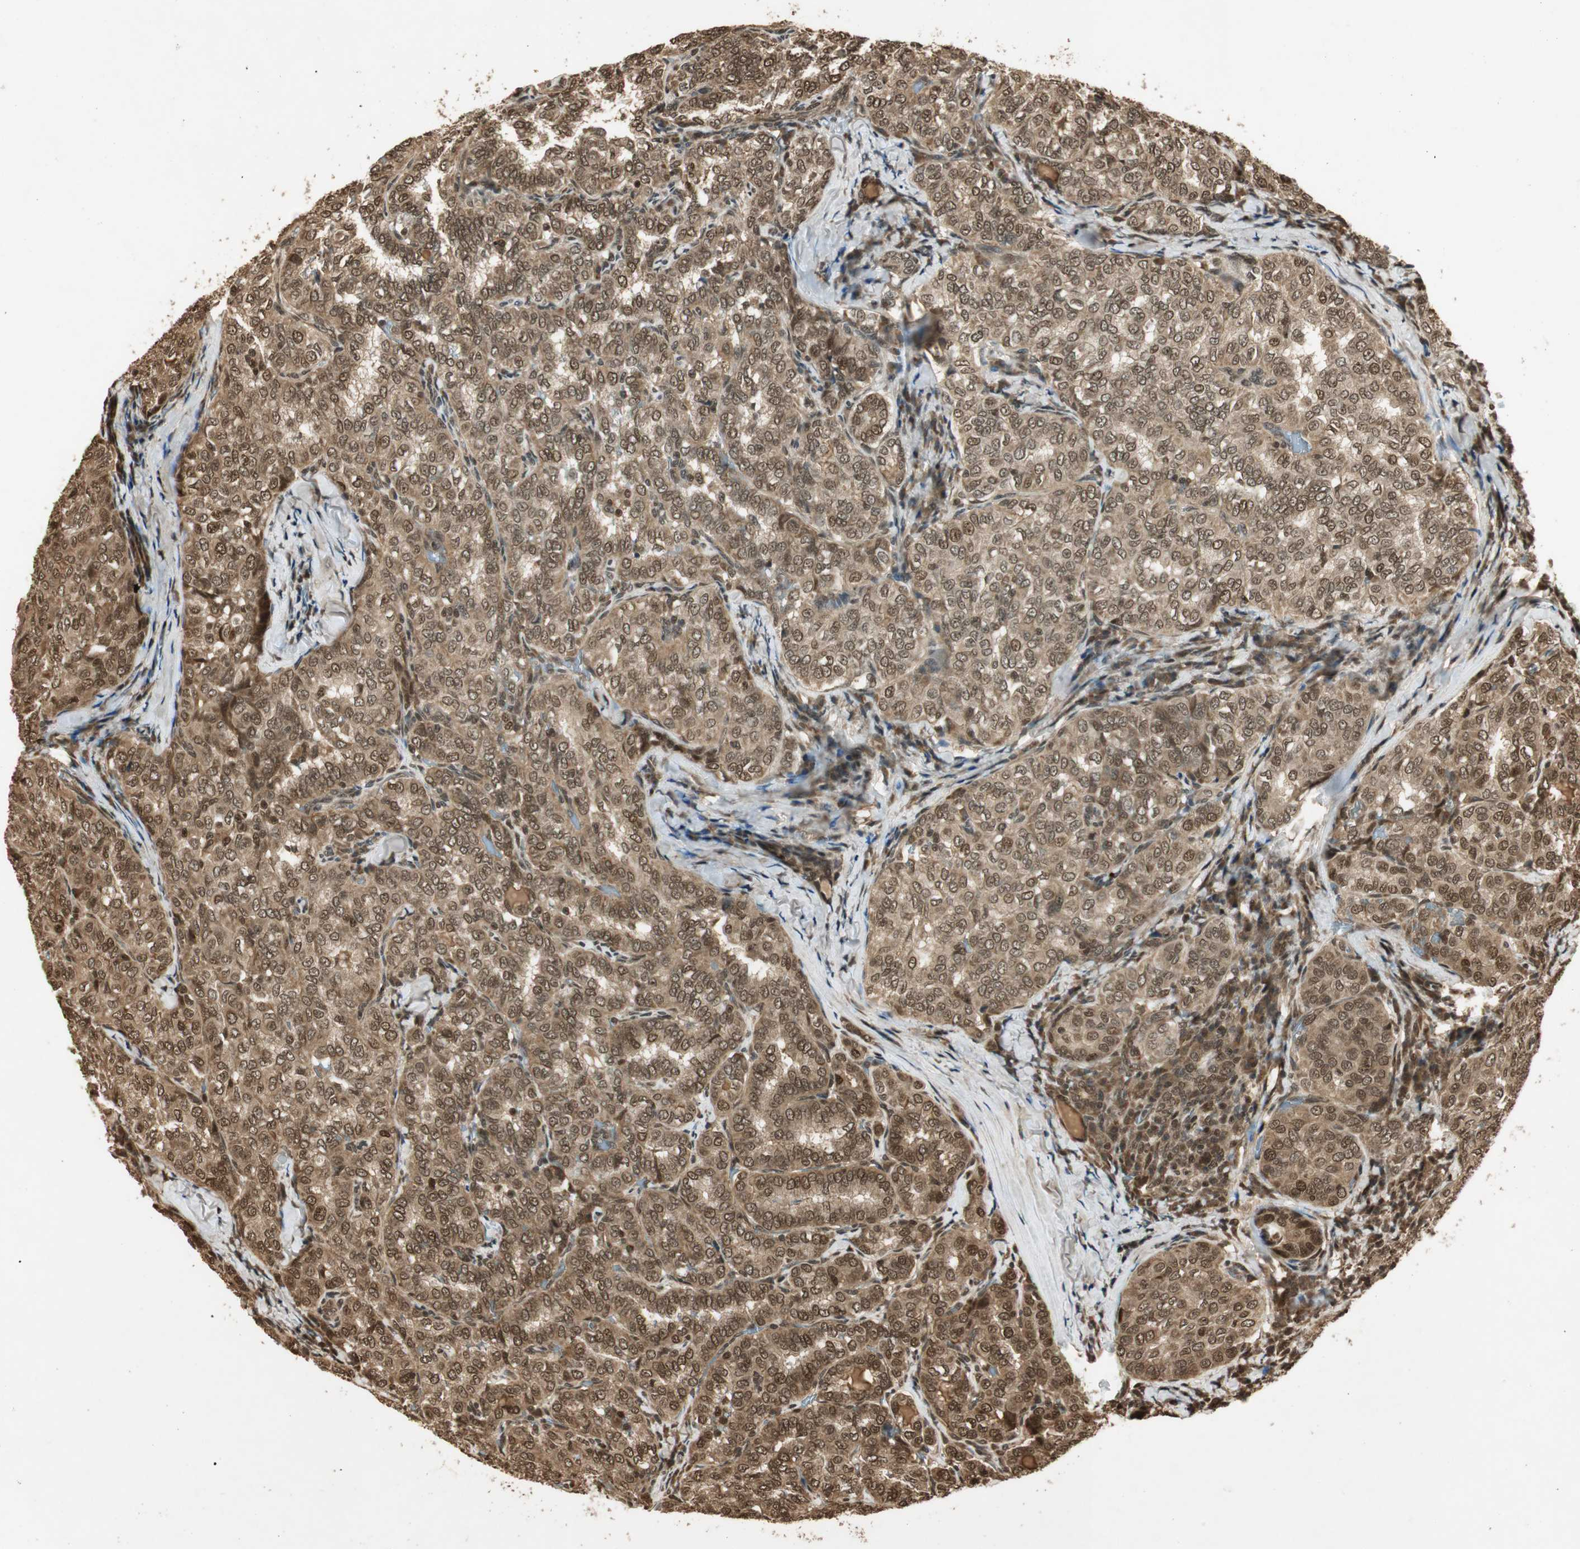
{"staining": {"intensity": "strong", "quantity": ">75%", "location": "cytoplasmic/membranous"}, "tissue": "thyroid cancer", "cell_type": "Tumor cells", "image_type": "cancer", "snomed": [{"axis": "morphology", "description": "Normal tissue, NOS"}, {"axis": "morphology", "description": "Papillary adenocarcinoma, NOS"}, {"axis": "topography", "description": "Thyroid gland"}], "caption": "Immunohistochemistry photomicrograph of neoplastic tissue: thyroid papillary adenocarcinoma stained using IHC displays high levels of strong protein expression localized specifically in the cytoplasmic/membranous of tumor cells, appearing as a cytoplasmic/membranous brown color.", "gene": "RPA3", "patient": {"sex": "female", "age": 30}}